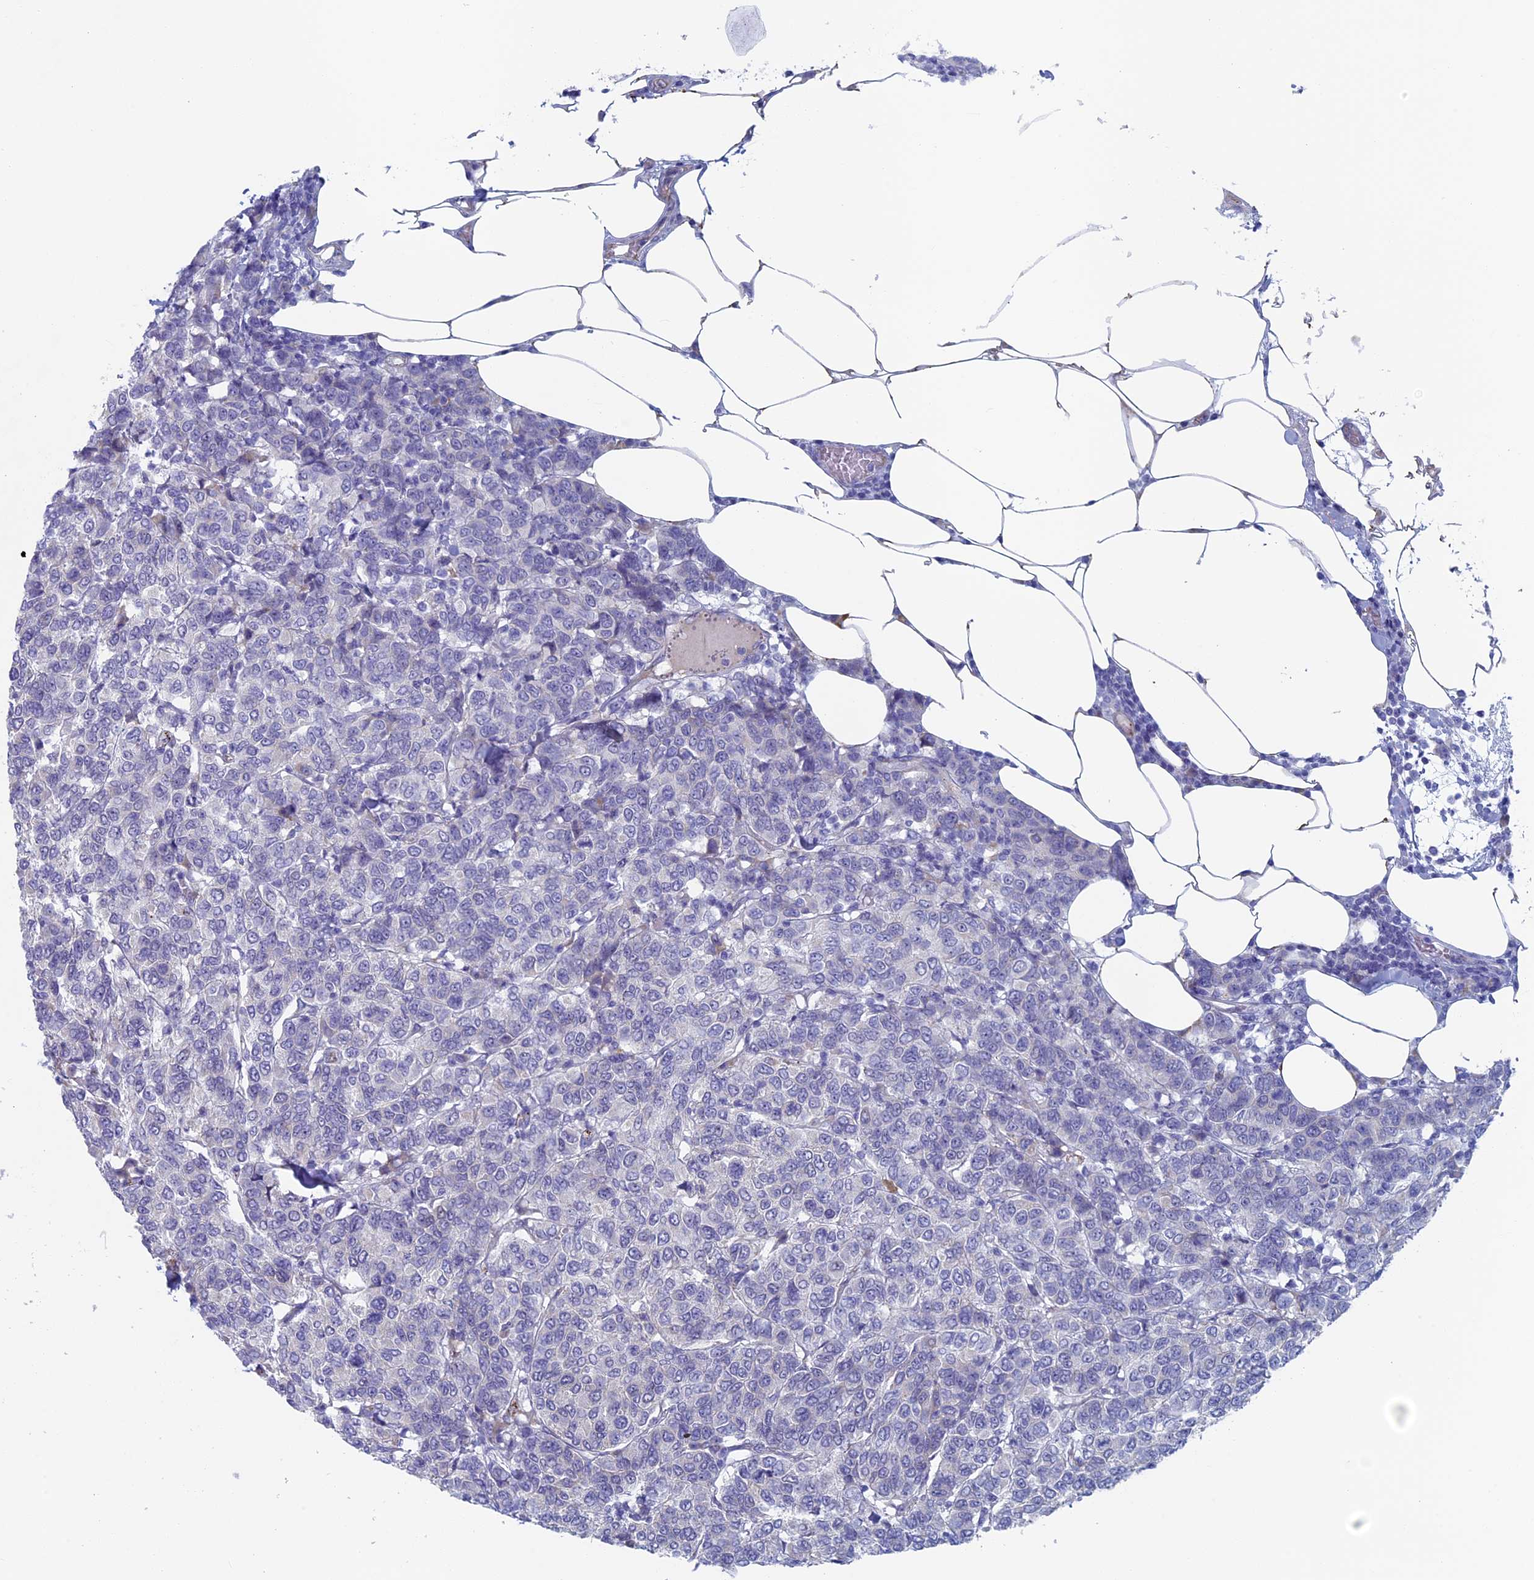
{"staining": {"intensity": "negative", "quantity": "none", "location": "none"}, "tissue": "breast cancer", "cell_type": "Tumor cells", "image_type": "cancer", "snomed": [{"axis": "morphology", "description": "Duct carcinoma"}, {"axis": "topography", "description": "Breast"}], "caption": "High power microscopy photomicrograph of an immunohistochemistry (IHC) histopathology image of breast invasive ductal carcinoma, revealing no significant positivity in tumor cells. (Immunohistochemistry (ihc), brightfield microscopy, high magnification).", "gene": "MAGEB6", "patient": {"sex": "female", "age": 55}}